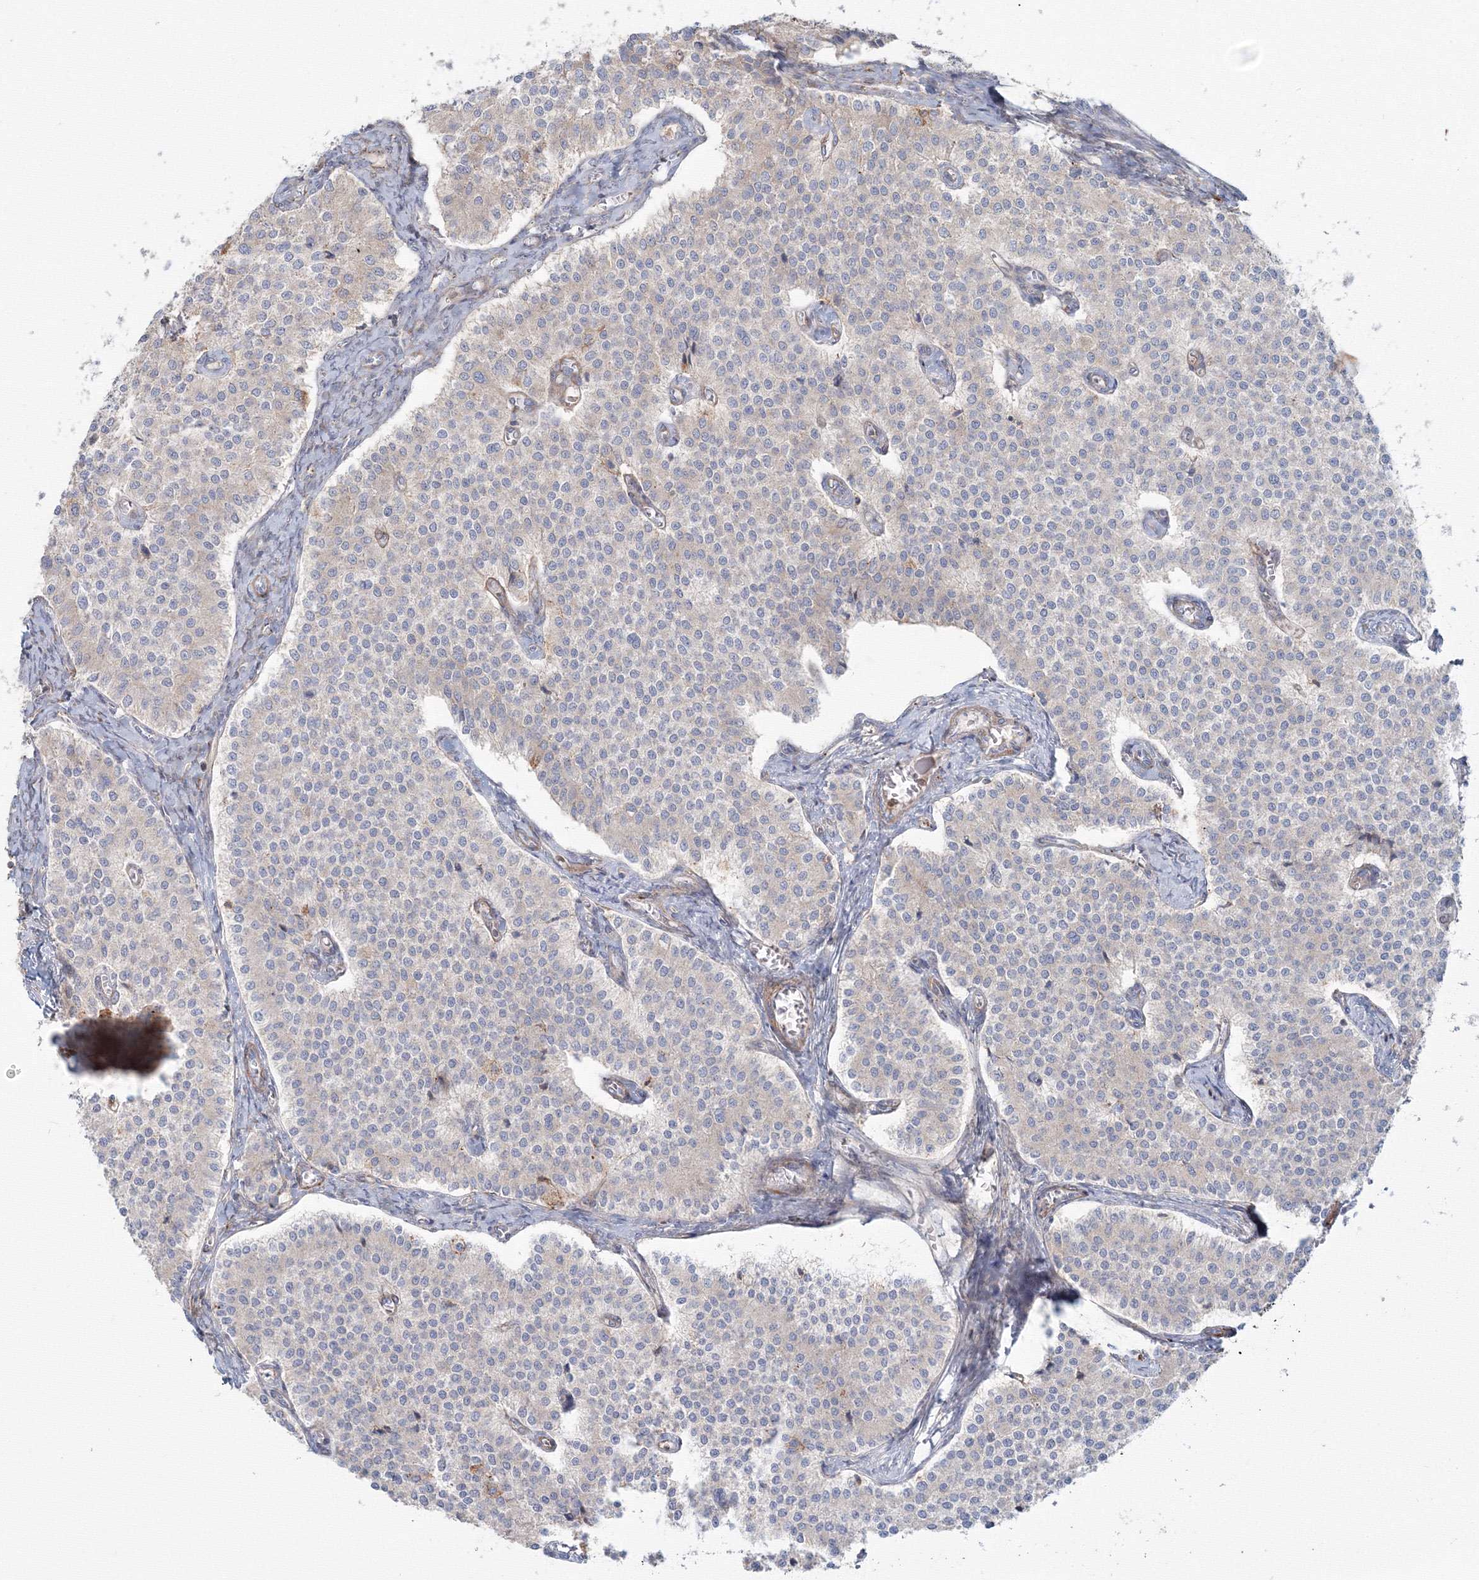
{"staining": {"intensity": "negative", "quantity": "none", "location": "none"}, "tissue": "carcinoid", "cell_type": "Tumor cells", "image_type": "cancer", "snomed": [{"axis": "morphology", "description": "Carcinoid, malignant, NOS"}, {"axis": "topography", "description": "Colon"}], "caption": "Immunohistochemical staining of human carcinoid (malignant) shows no significant staining in tumor cells.", "gene": "SH3PXD2A", "patient": {"sex": "female", "age": 52}}